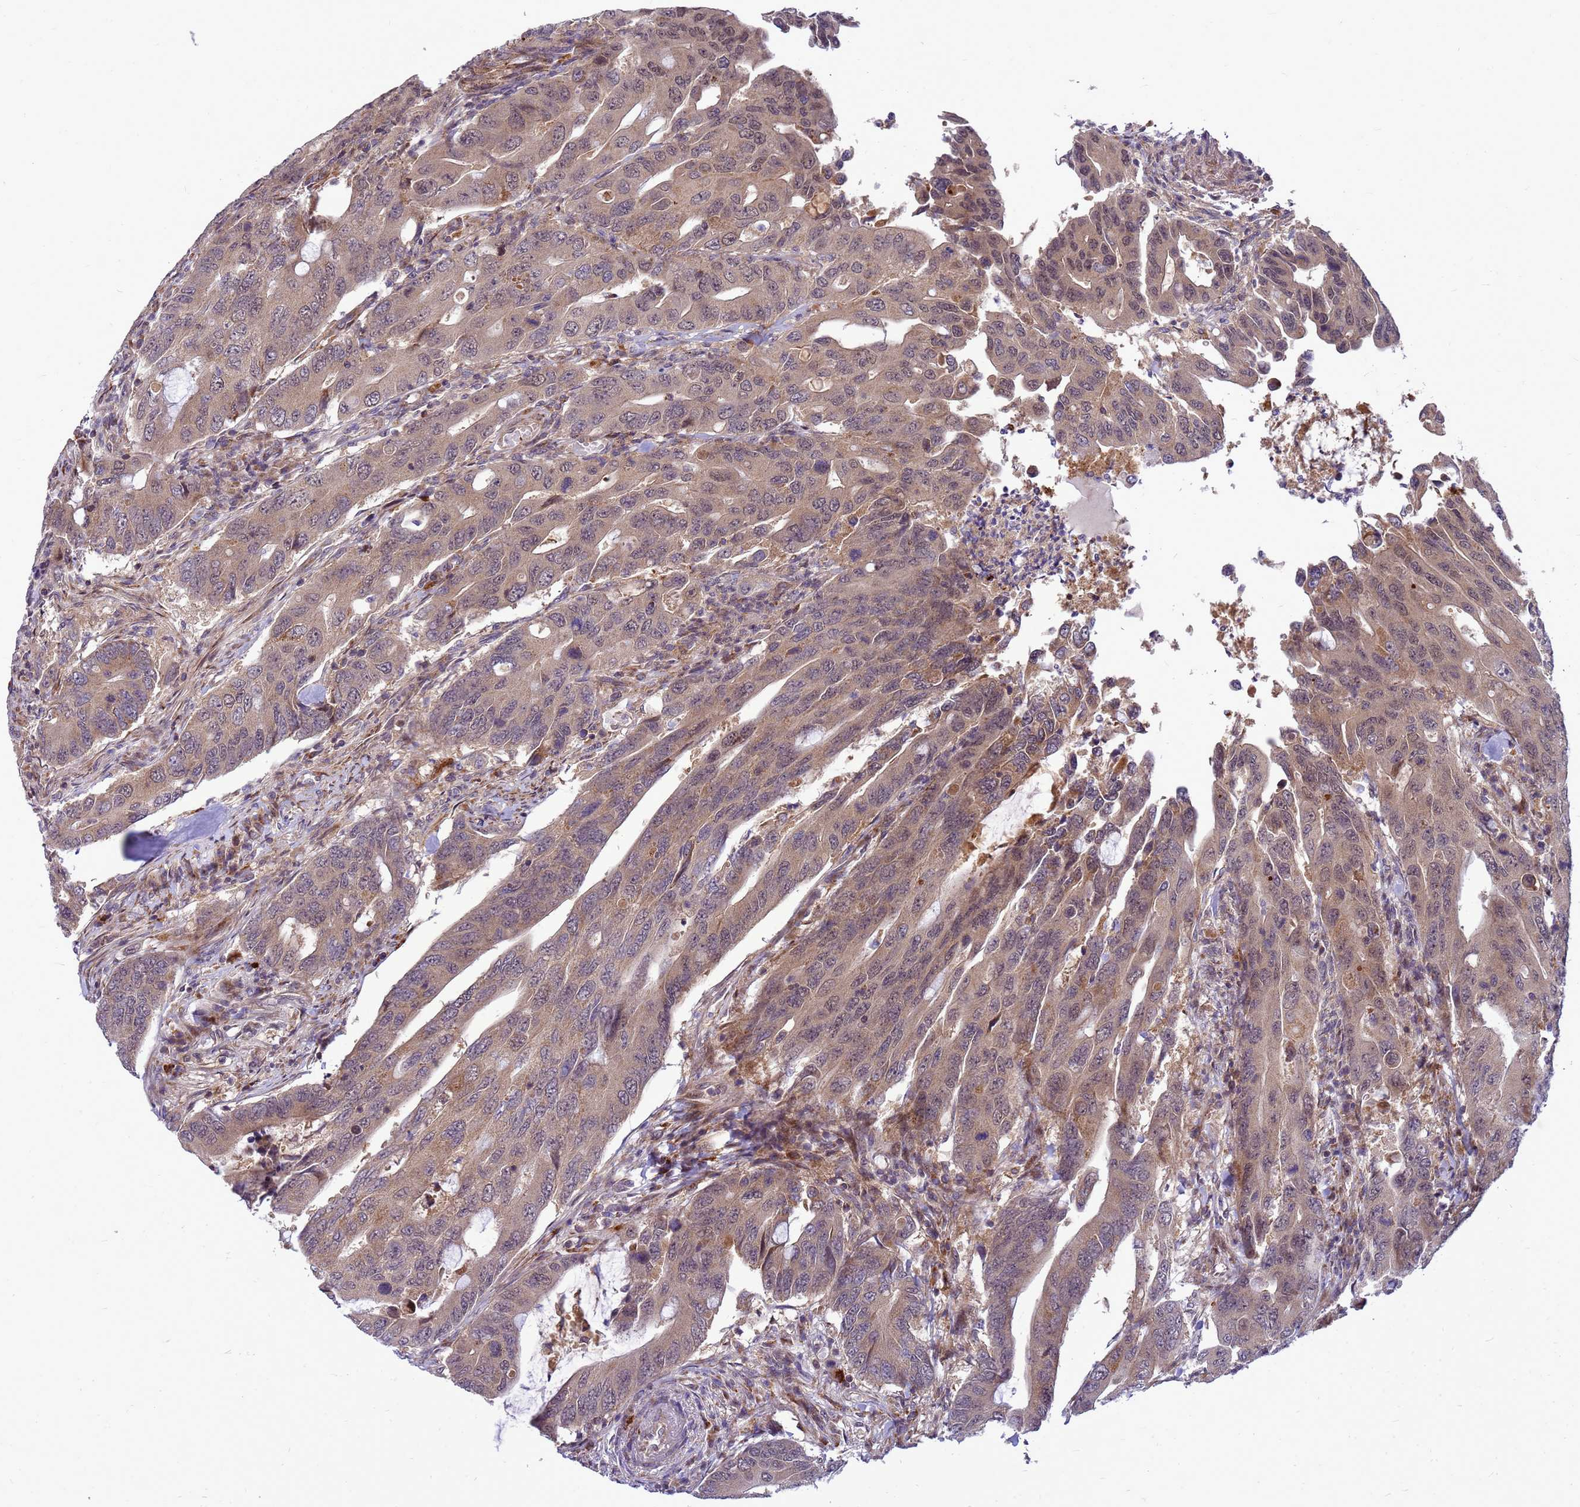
{"staining": {"intensity": "moderate", "quantity": "25%-75%", "location": "cytoplasmic/membranous"}, "tissue": "colorectal cancer", "cell_type": "Tumor cells", "image_type": "cancer", "snomed": [{"axis": "morphology", "description": "Adenocarcinoma, NOS"}, {"axis": "topography", "description": "Colon"}], "caption": "Moderate cytoplasmic/membranous positivity for a protein is present in about 25%-75% of tumor cells of colorectal cancer using immunohistochemistry (IHC).", "gene": "C12orf43", "patient": {"sex": "male", "age": 71}}